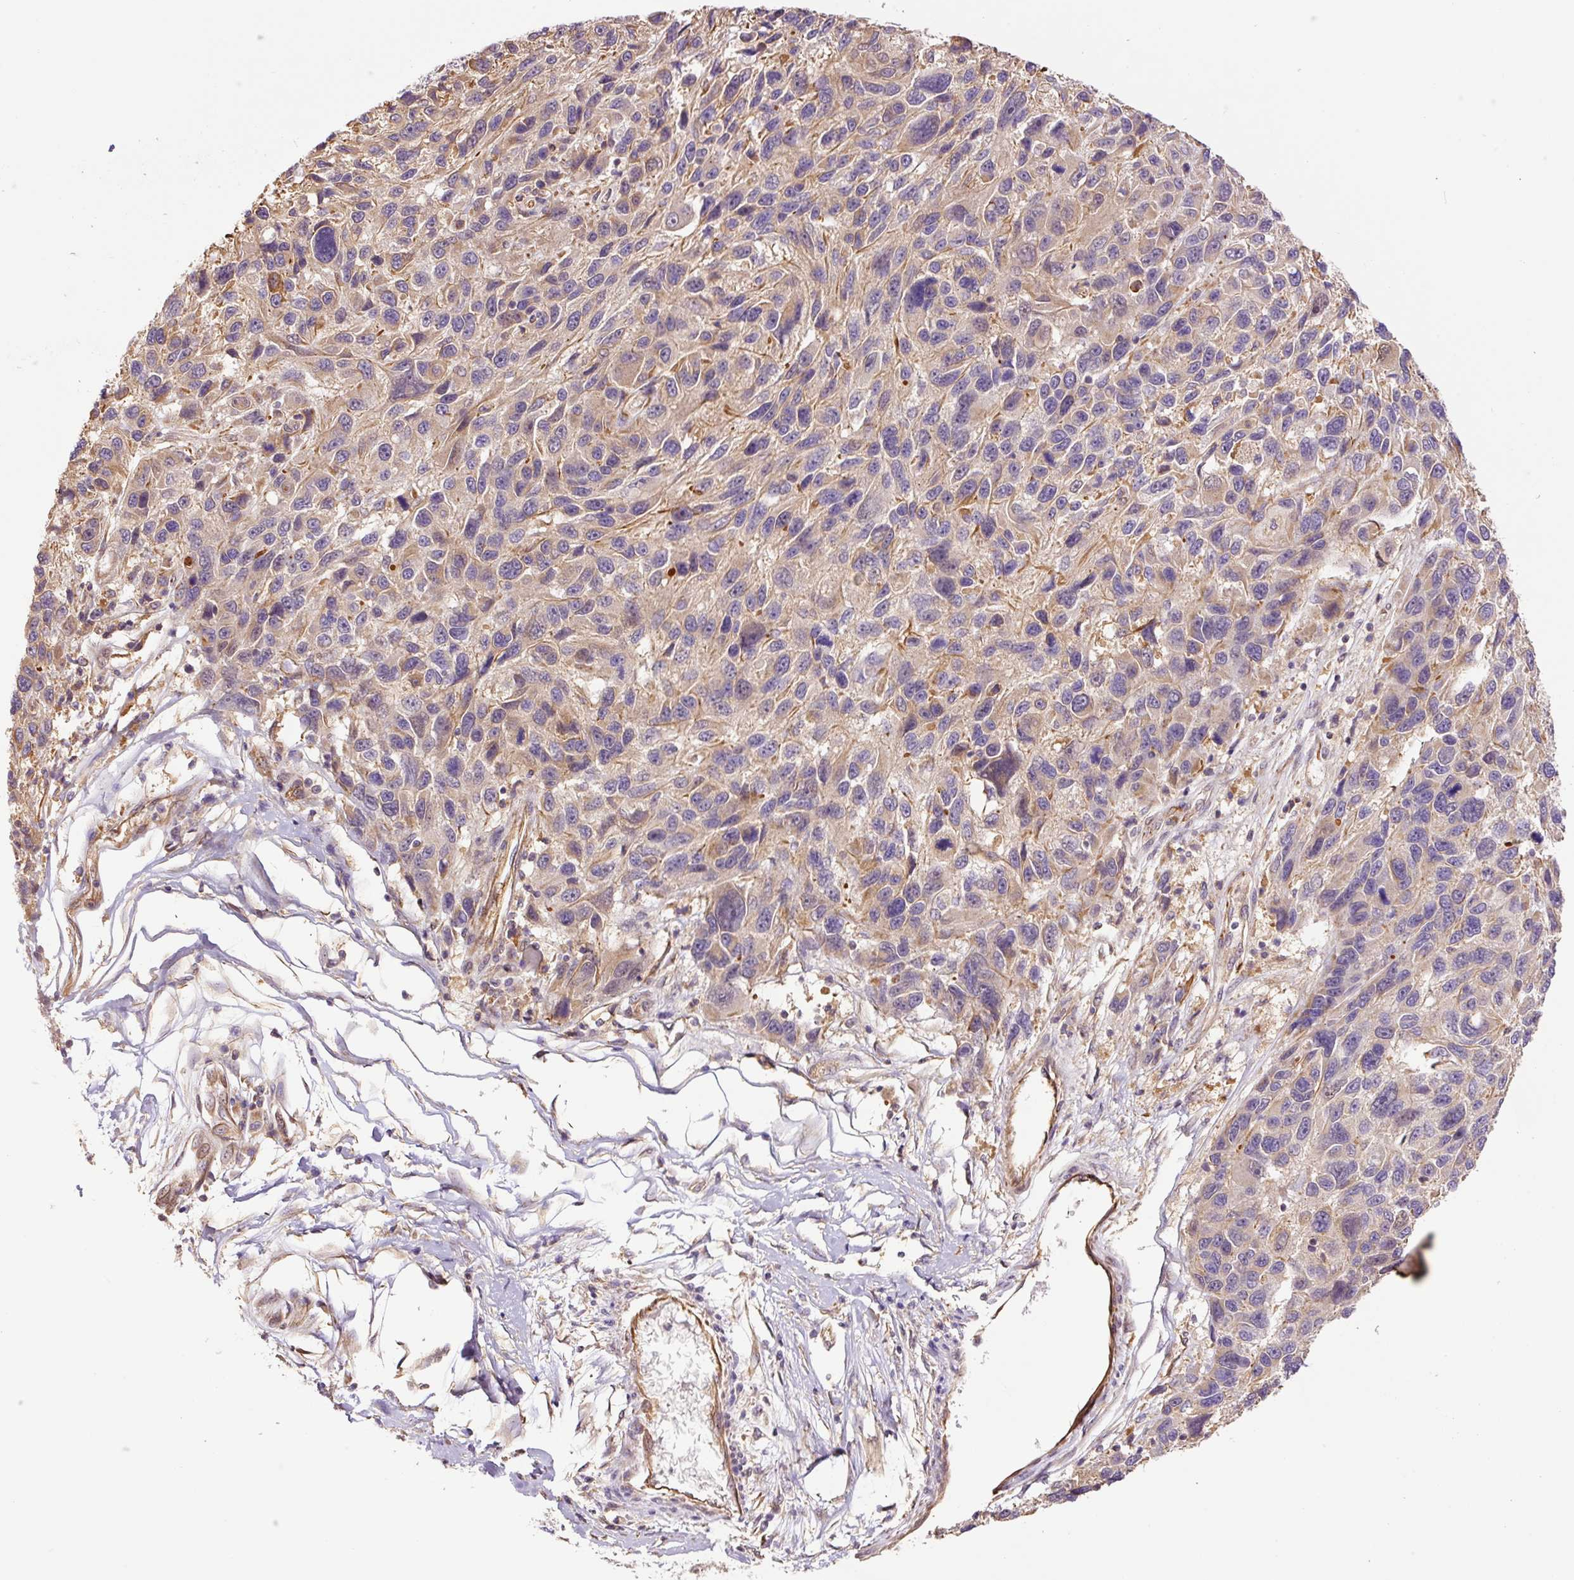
{"staining": {"intensity": "moderate", "quantity": "<25%", "location": "nuclear"}, "tissue": "melanoma", "cell_type": "Tumor cells", "image_type": "cancer", "snomed": [{"axis": "morphology", "description": "Malignant melanoma, NOS"}, {"axis": "topography", "description": "Skin"}], "caption": "IHC of melanoma exhibits low levels of moderate nuclear staining in approximately <25% of tumor cells.", "gene": "PCK2", "patient": {"sex": "male", "age": 53}}